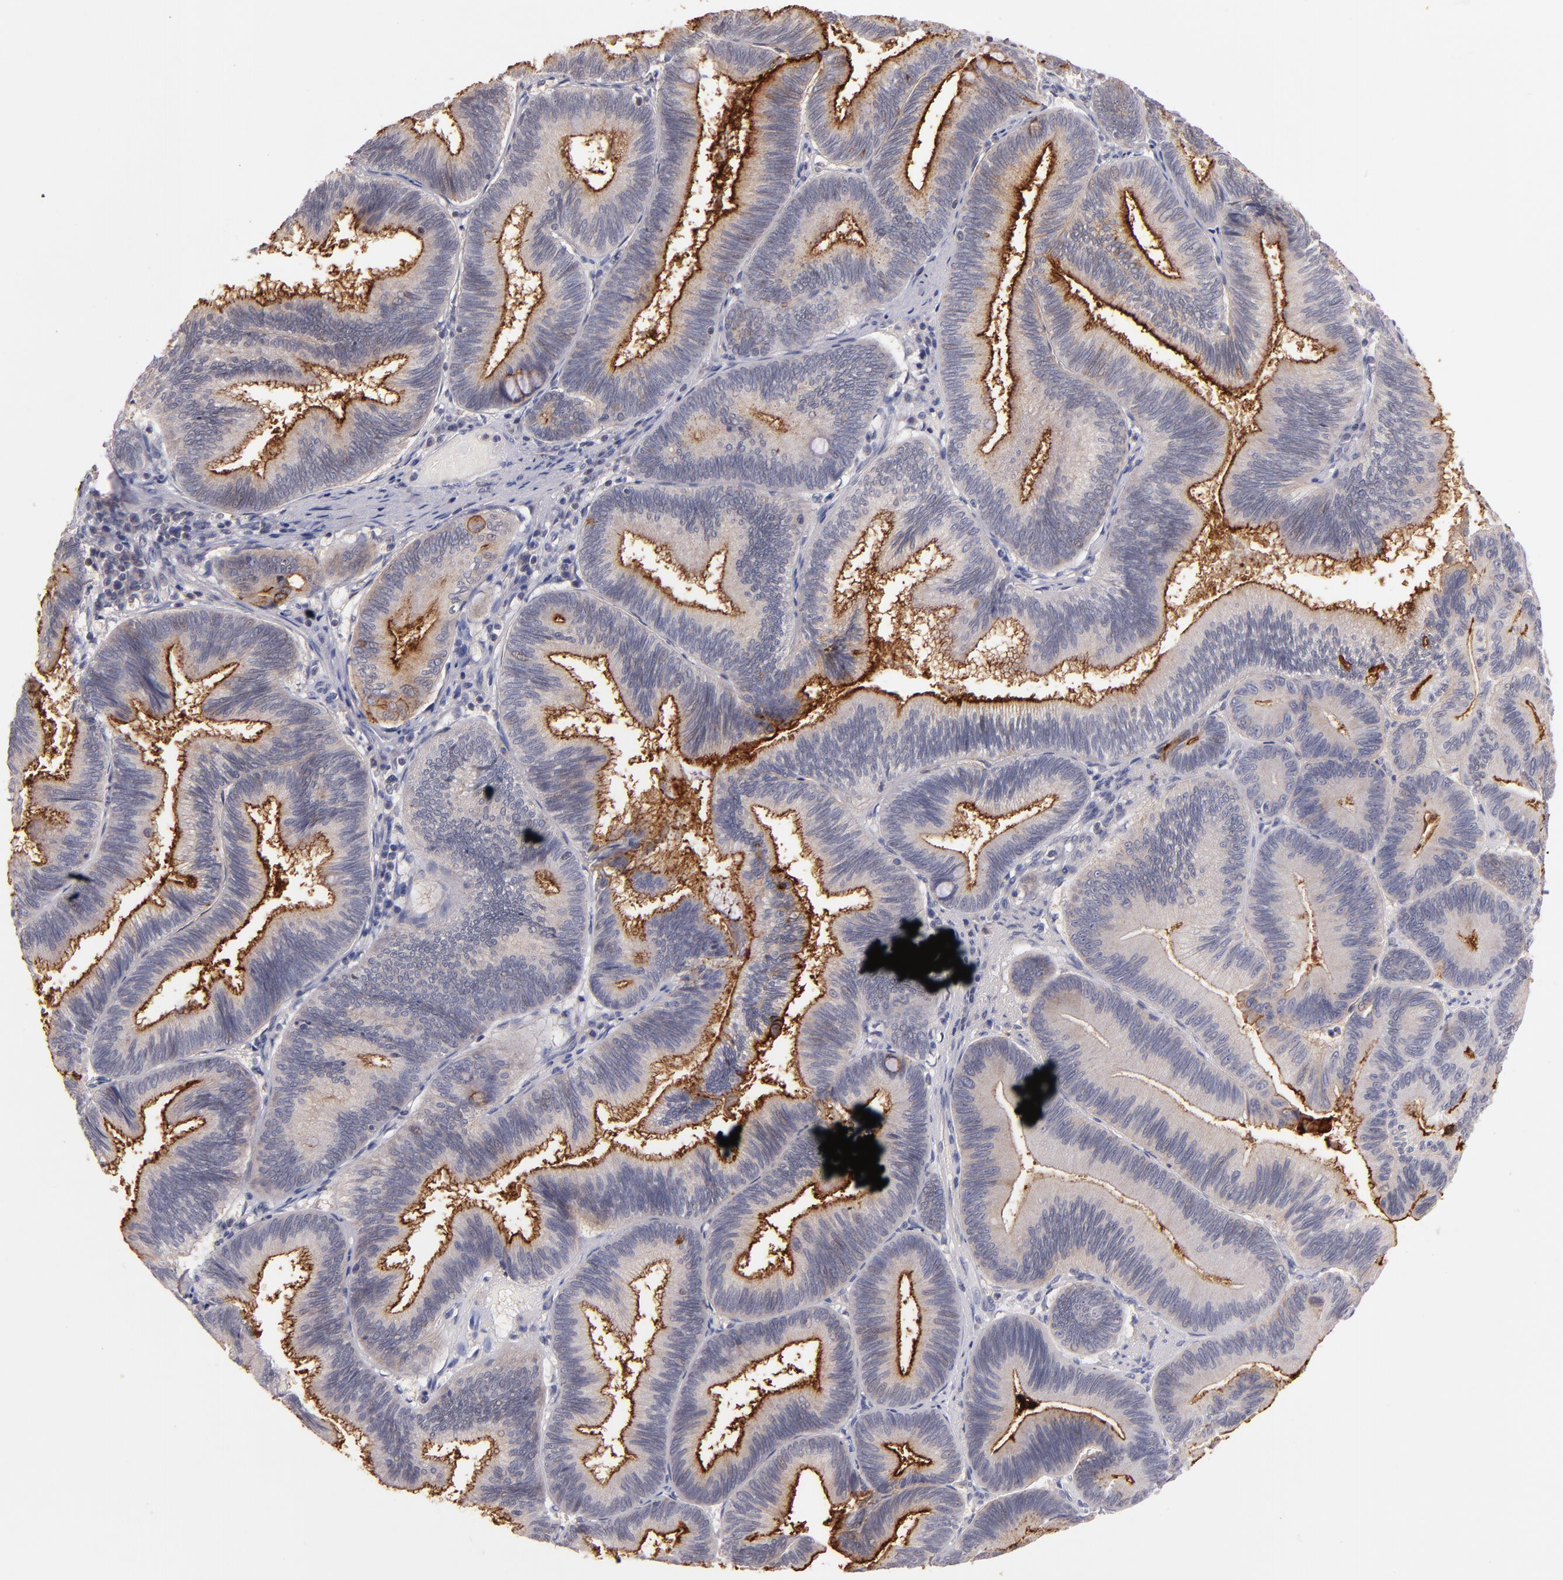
{"staining": {"intensity": "moderate", "quantity": ">75%", "location": "cytoplasmic/membranous"}, "tissue": "pancreatic cancer", "cell_type": "Tumor cells", "image_type": "cancer", "snomed": [{"axis": "morphology", "description": "Adenocarcinoma, NOS"}, {"axis": "topography", "description": "Pancreas"}], "caption": "This micrograph reveals immunohistochemistry (IHC) staining of human pancreatic adenocarcinoma, with medium moderate cytoplasmic/membranous staining in approximately >75% of tumor cells.", "gene": "SYP", "patient": {"sex": "male", "age": 82}}